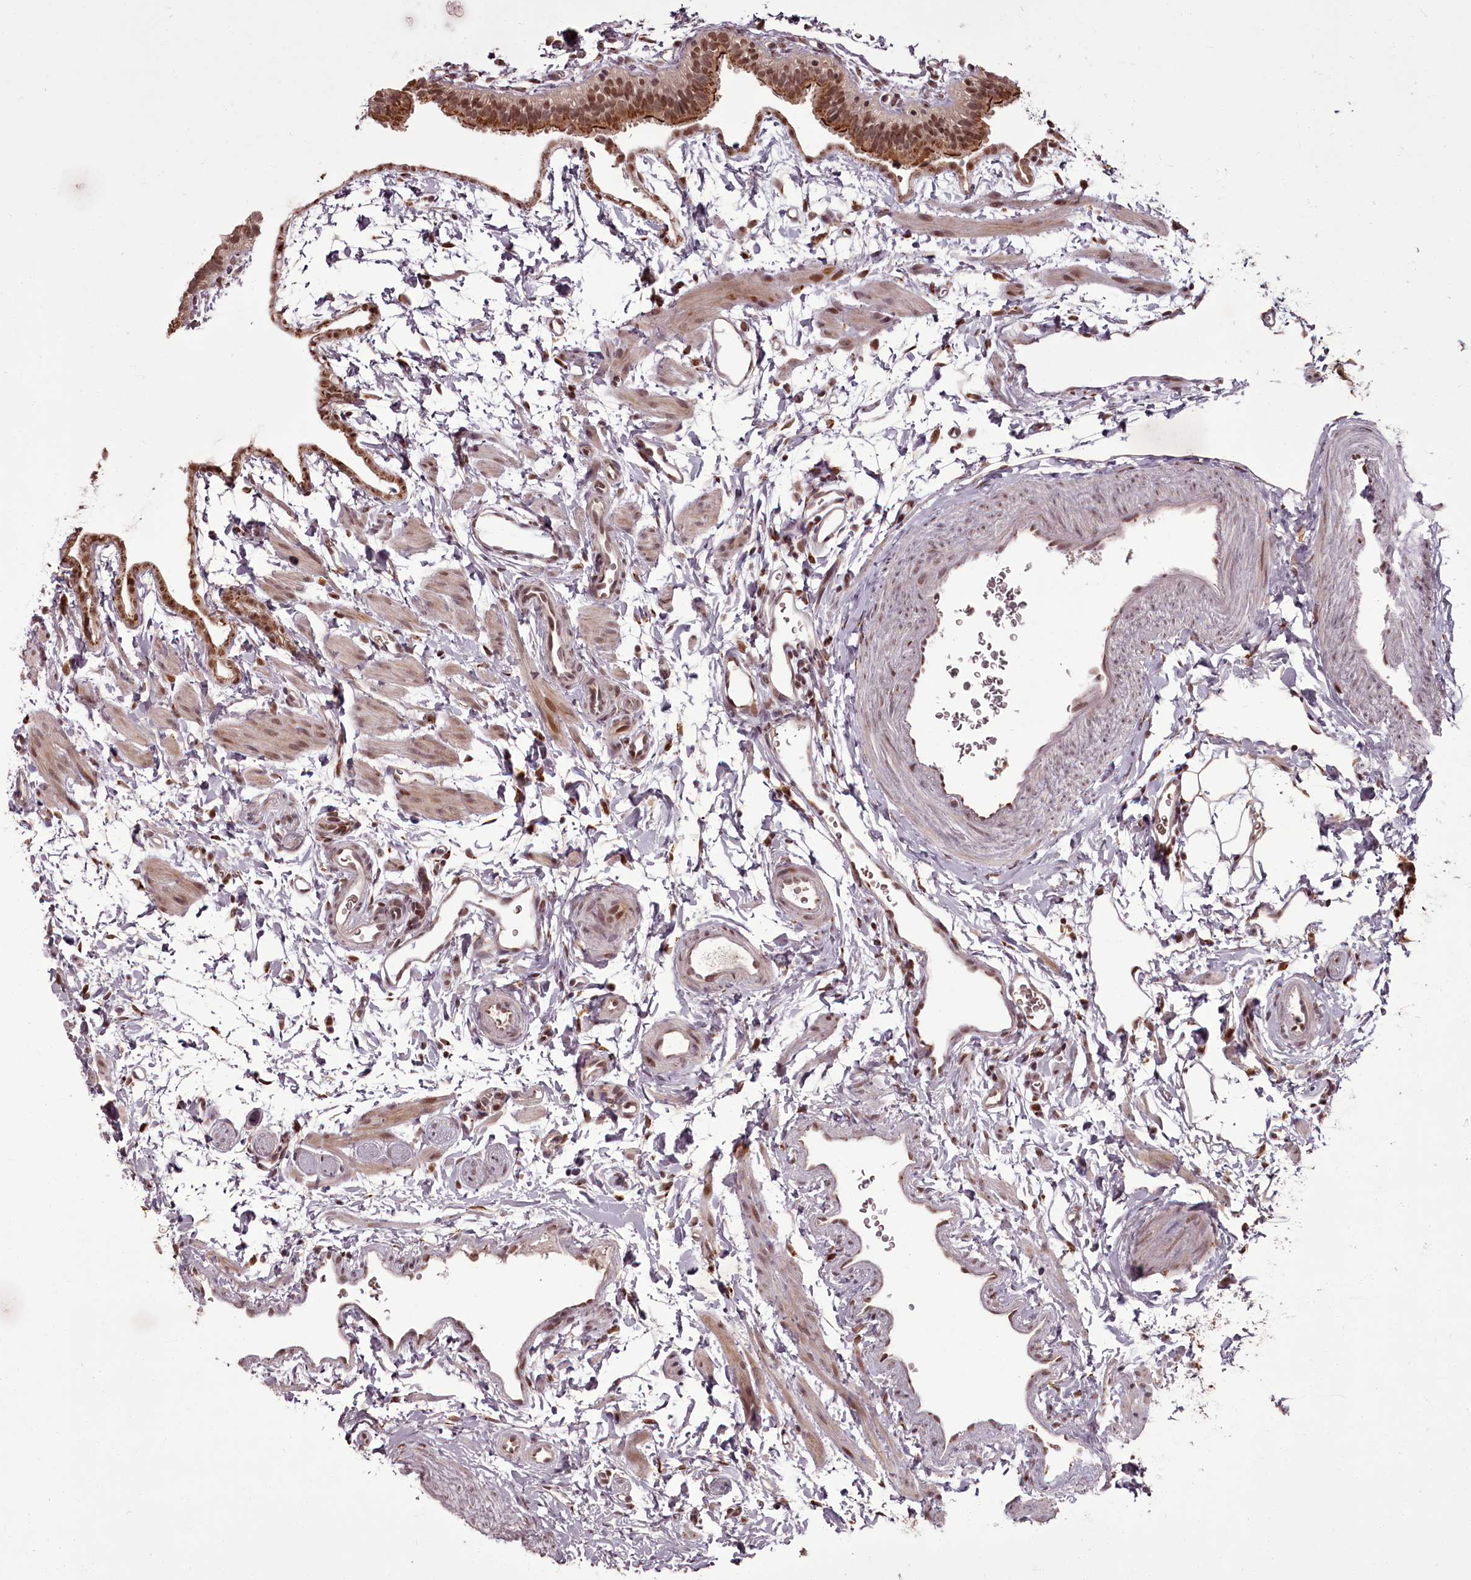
{"staining": {"intensity": "moderate", "quantity": ">75%", "location": "cytoplasmic/membranous,nuclear"}, "tissue": "fallopian tube", "cell_type": "Glandular cells", "image_type": "normal", "snomed": [{"axis": "morphology", "description": "Normal tissue, NOS"}, {"axis": "topography", "description": "Fallopian tube"}], "caption": "Immunohistochemistry micrograph of unremarkable fallopian tube: fallopian tube stained using IHC exhibits medium levels of moderate protein expression localized specifically in the cytoplasmic/membranous,nuclear of glandular cells, appearing as a cytoplasmic/membranous,nuclear brown color.", "gene": "CEP83", "patient": {"sex": "female", "age": 35}}